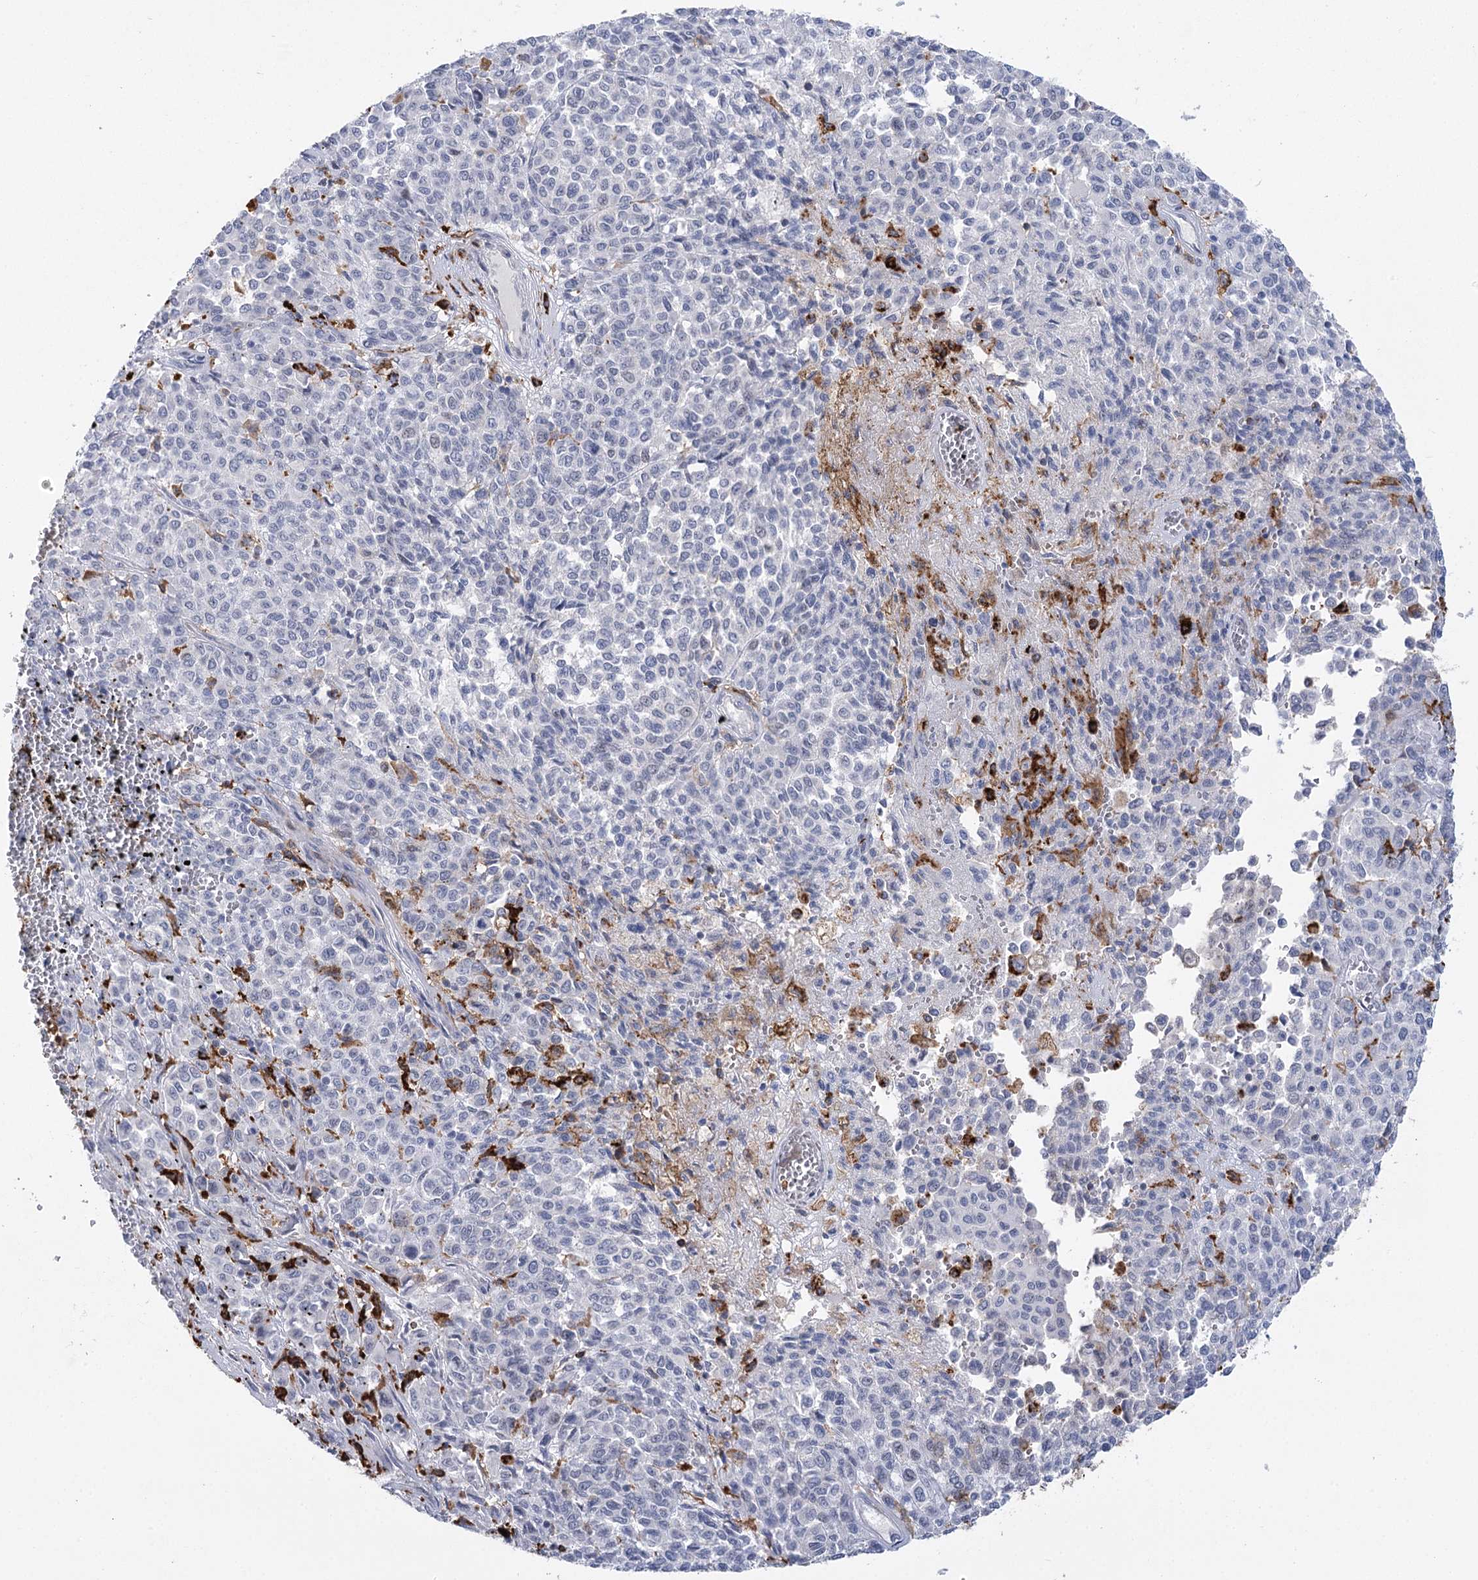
{"staining": {"intensity": "negative", "quantity": "none", "location": "none"}, "tissue": "melanoma", "cell_type": "Tumor cells", "image_type": "cancer", "snomed": [{"axis": "morphology", "description": "Malignant melanoma, Metastatic site"}, {"axis": "topography", "description": "Pancreas"}], "caption": "High power microscopy histopathology image of an immunohistochemistry (IHC) micrograph of malignant melanoma (metastatic site), revealing no significant positivity in tumor cells.", "gene": "PIWIL4", "patient": {"sex": "female", "age": 30}}